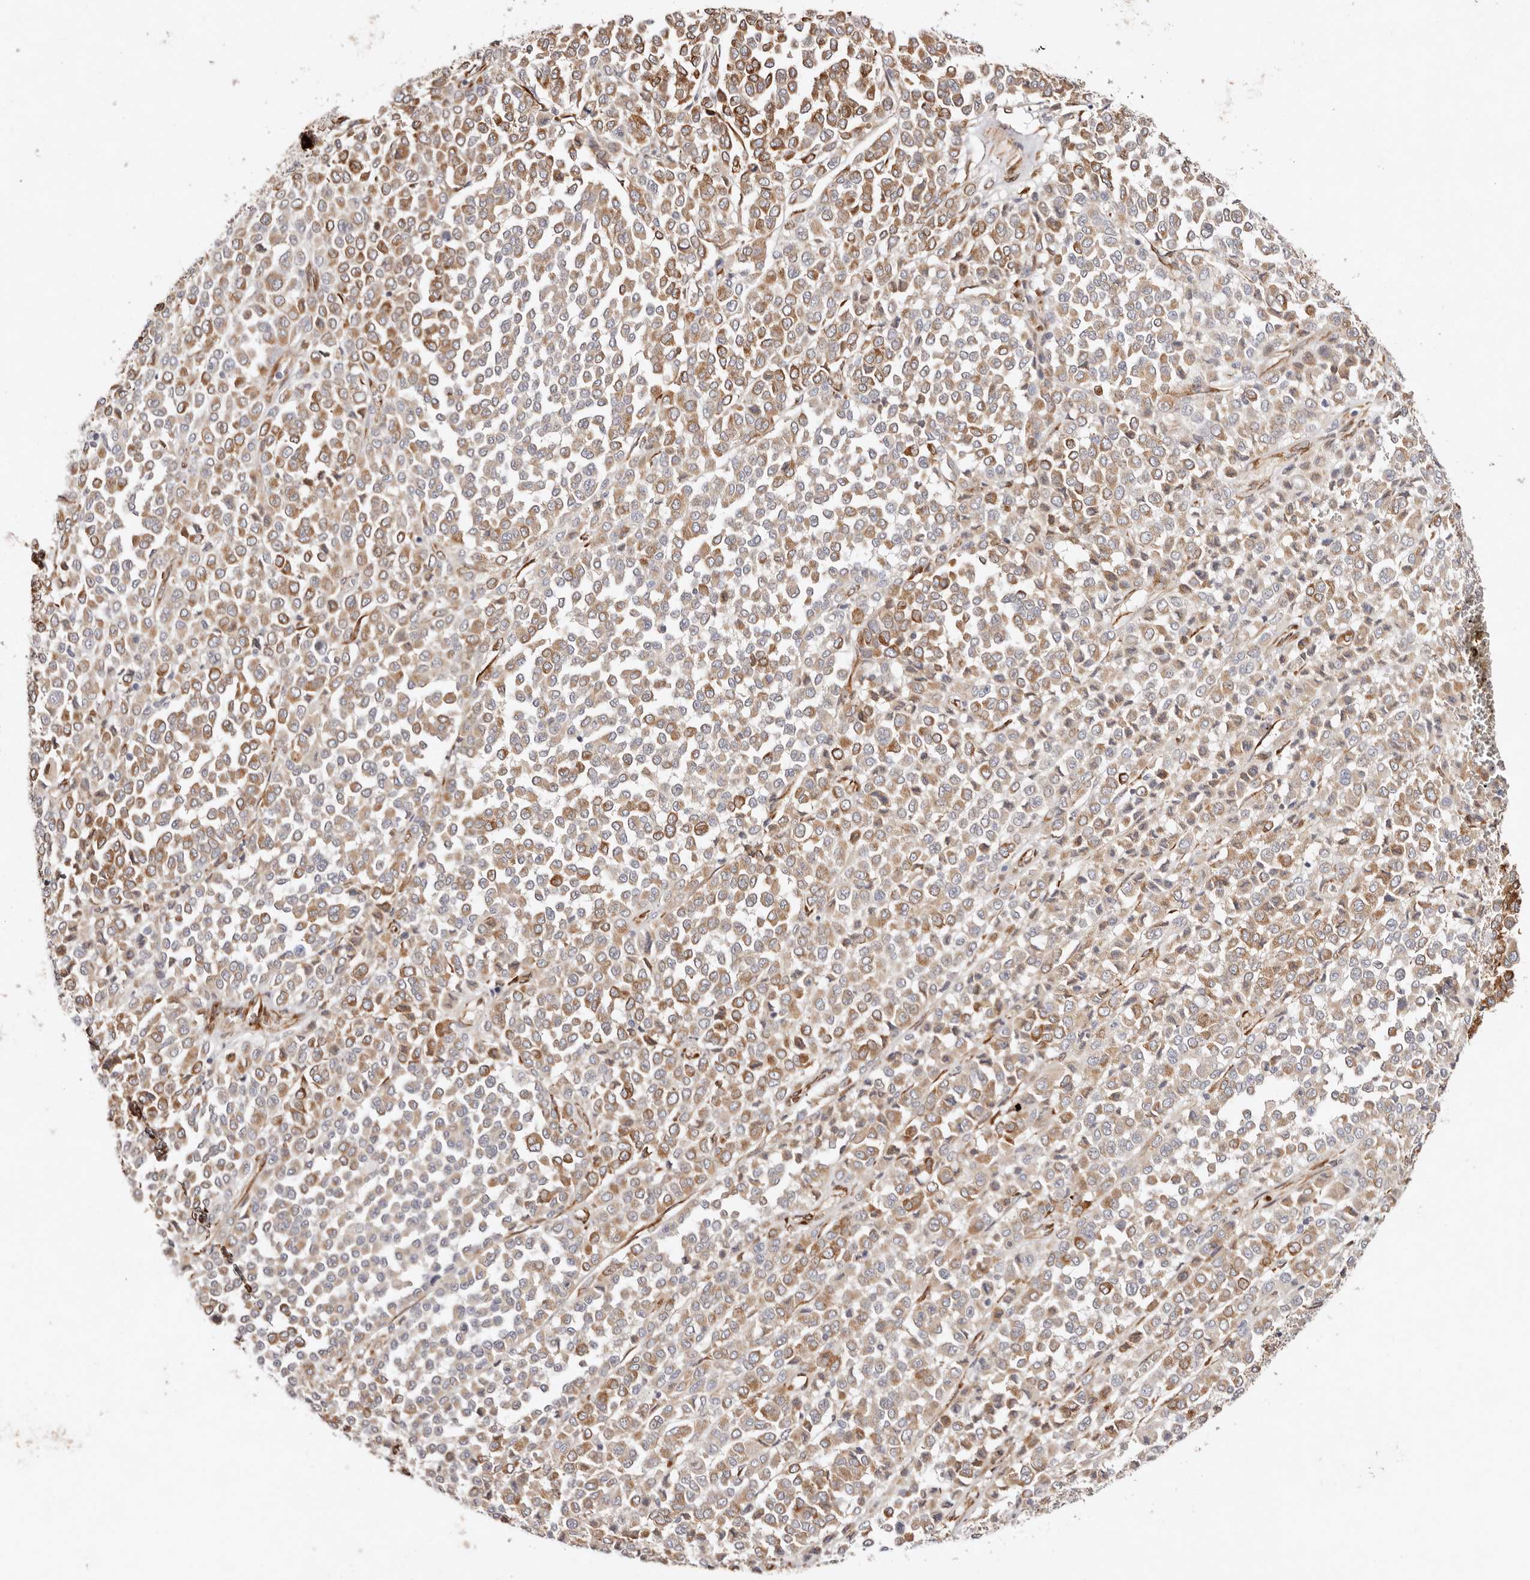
{"staining": {"intensity": "moderate", "quantity": ">75%", "location": "cytoplasmic/membranous"}, "tissue": "melanoma", "cell_type": "Tumor cells", "image_type": "cancer", "snomed": [{"axis": "morphology", "description": "Malignant melanoma, Metastatic site"}, {"axis": "topography", "description": "Pancreas"}], "caption": "Approximately >75% of tumor cells in melanoma reveal moderate cytoplasmic/membranous protein staining as visualized by brown immunohistochemical staining.", "gene": "SERPINH1", "patient": {"sex": "female", "age": 30}}